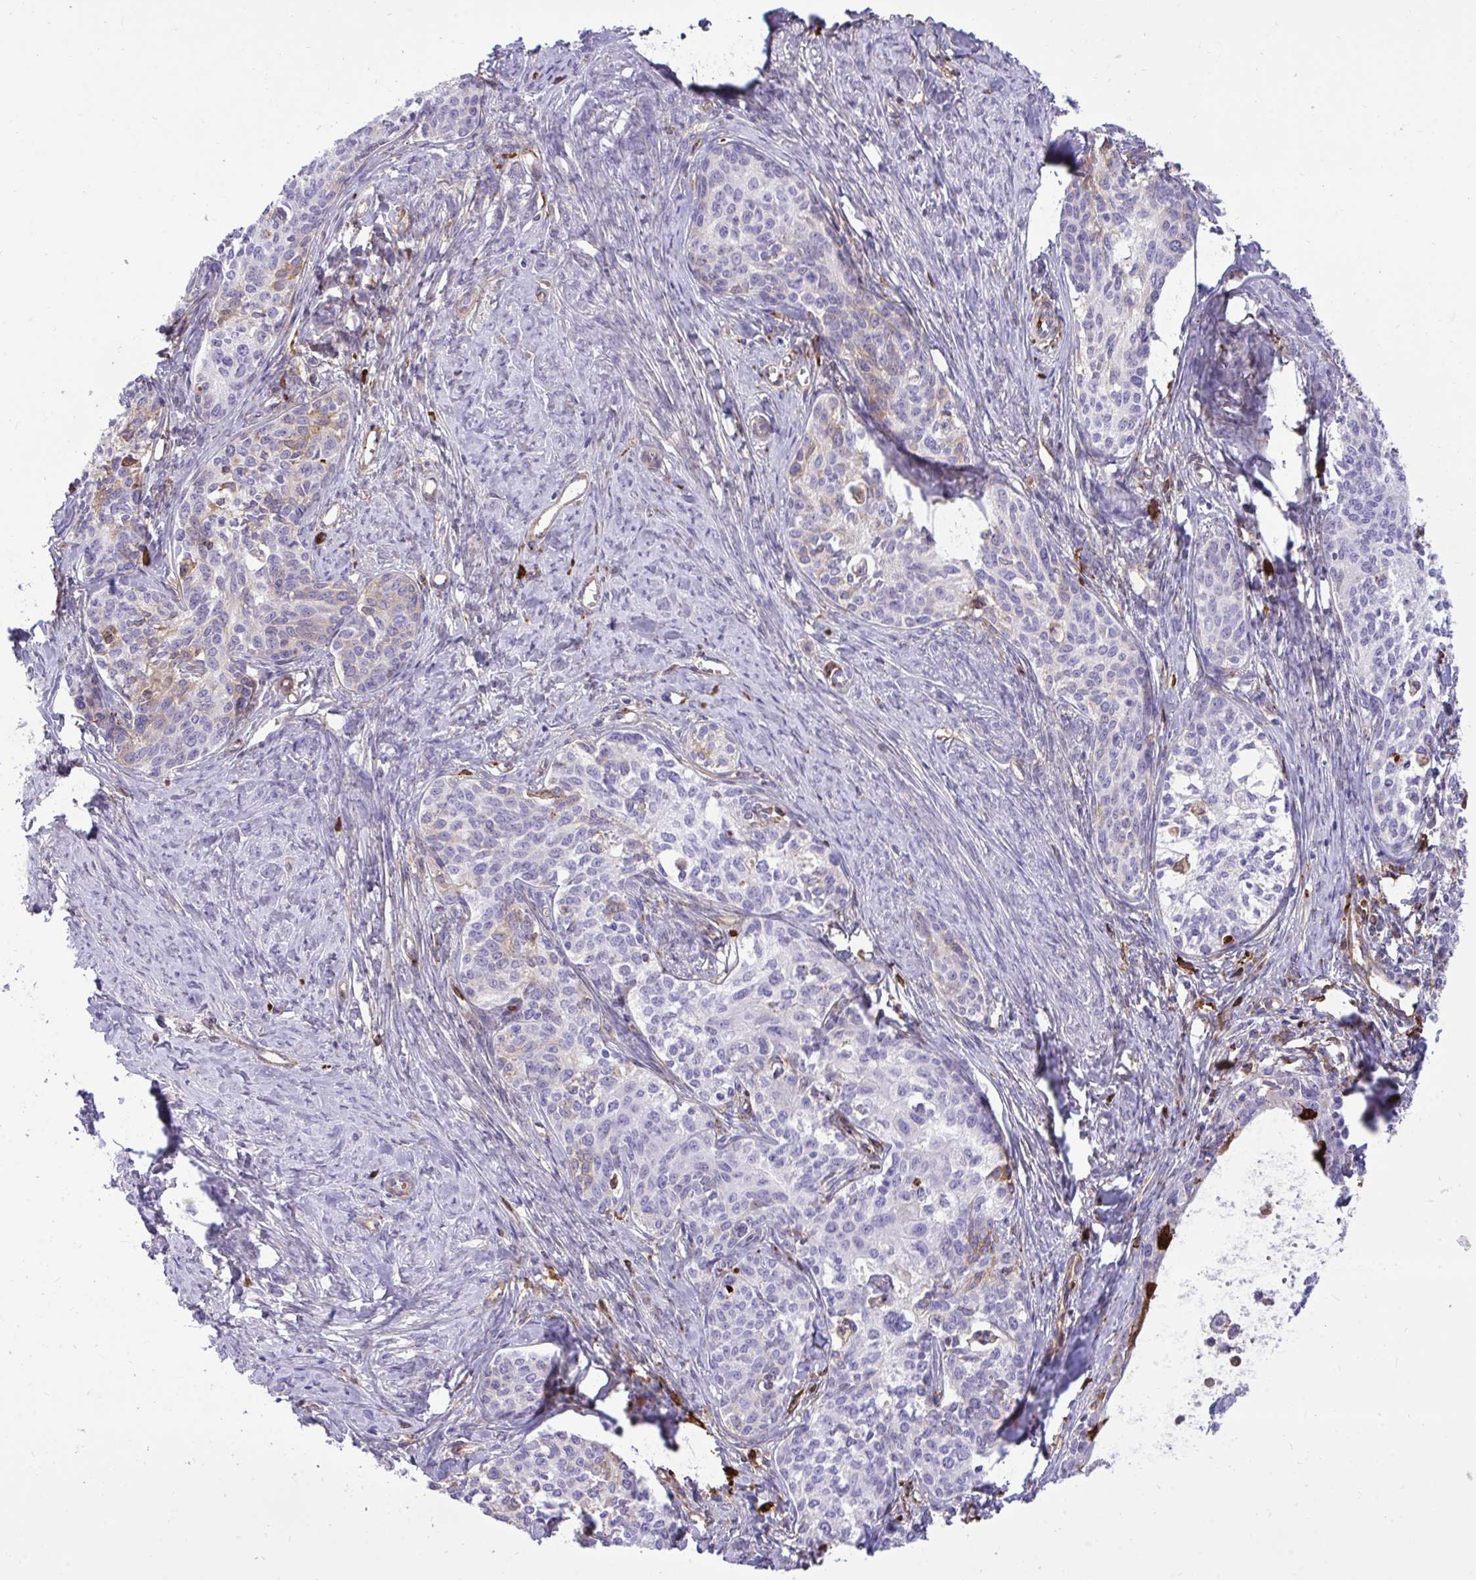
{"staining": {"intensity": "negative", "quantity": "none", "location": "none"}, "tissue": "cervical cancer", "cell_type": "Tumor cells", "image_type": "cancer", "snomed": [{"axis": "morphology", "description": "Squamous cell carcinoma, NOS"}, {"axis": "morphology", "description": "Adenocarcinoma, NOS"}, {"axis": "topography", "description": "Cervix"}], "caption": "Tumor cells show no significant positivity in cervical cancer.", "gene": "F2", "patient": {"sex": "female", "age": 52}}